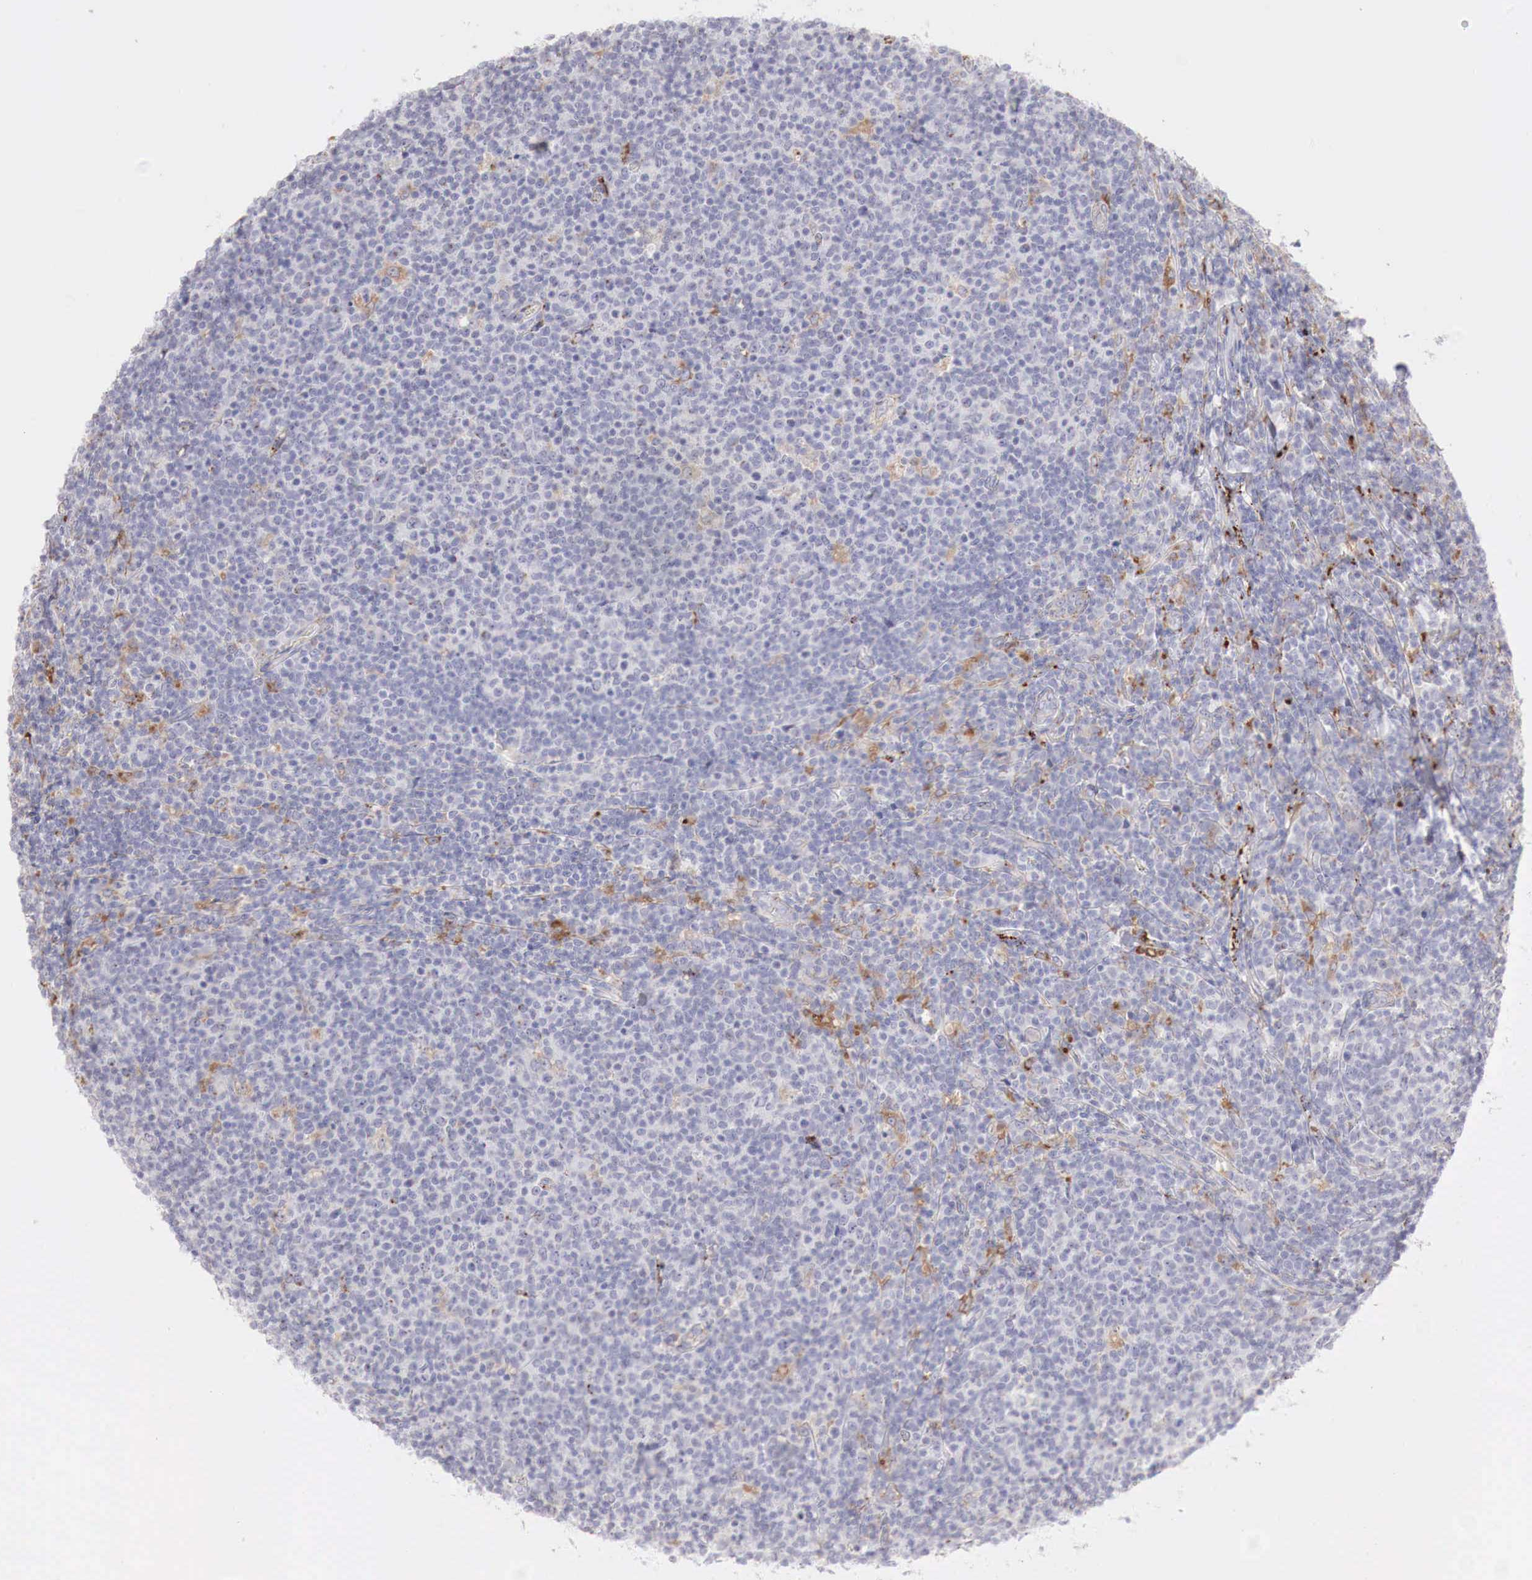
{"staining": {"intensity": "negative", "quantity": "none", "location": "none"}, "tissue": "lymphoma", "cell_type": "Tumor cells", "image_type": "cancer", "snomed": [{"axis": "morphology", "description": "Malignant lymphoma, non-Hodgkin's type, Low grade"}, {"axis": "topography", "description": "Lymph node"}], "caption": "Tumor cells show no significant expression in low-grade malignant lymphoma, non-Hodgkin's type.", "gene": "GLA", "patient": {"sex": "male", "age": 74}}